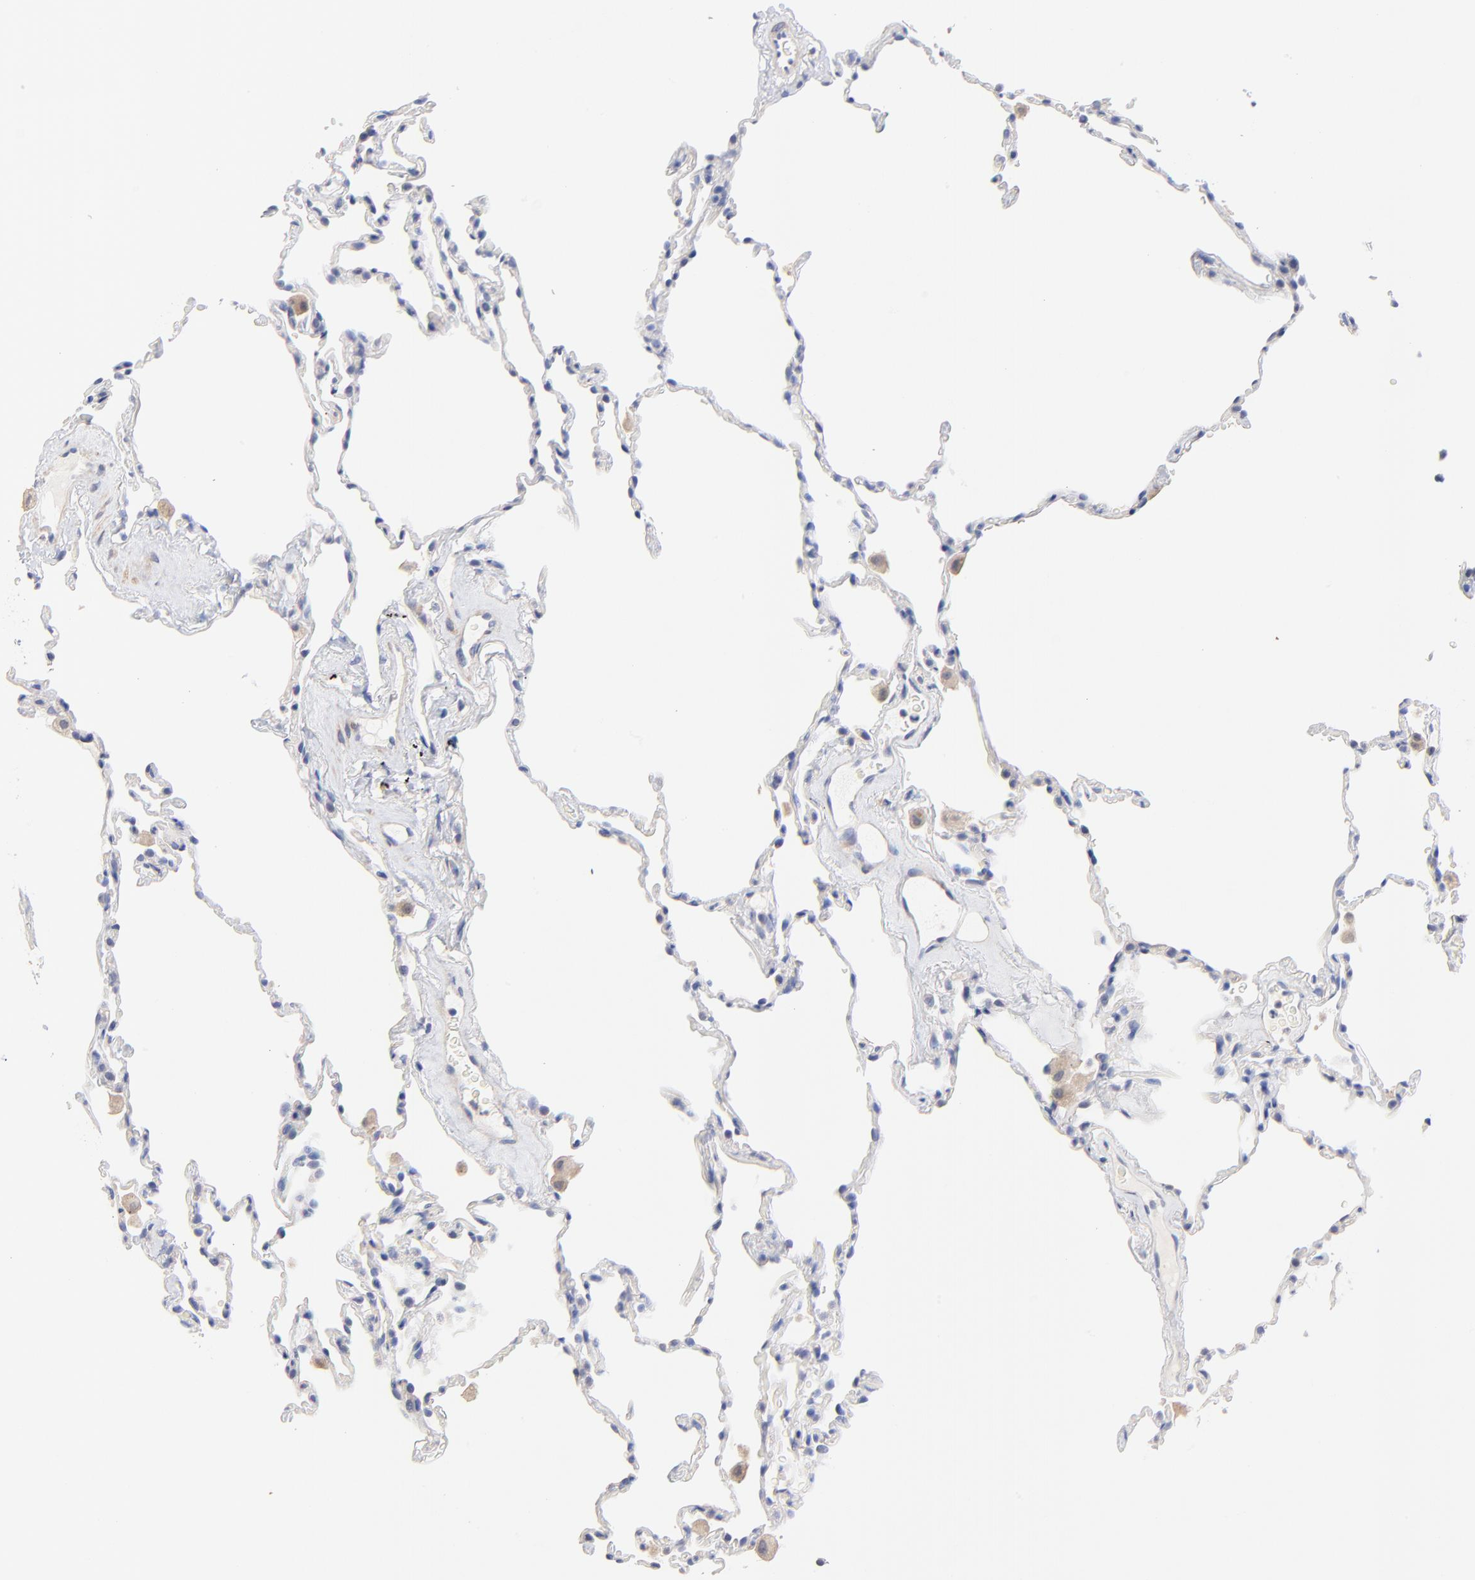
{"staining": {"intensity": "negative", "quantity": "none", "location": "none"}, "tissue": "lung", "cell_type": "Alveolar cells", "image_type": "normal", "snomed": [{"axis": "morphology", "description": "Normal tissue, NOS"}, {"axis": "morphology", "description": "Soft tissue tumor metastatic"}, {"axis": "topography", "description": "Lung"}], "caption": "High power microscopy image of an immunohistochemistry (IHC) photomicrograph of normal lung, revealing no significant expression in alveolar cells.", "gene": "TWNK", "patient": {"sex": "male", "age": 59}}